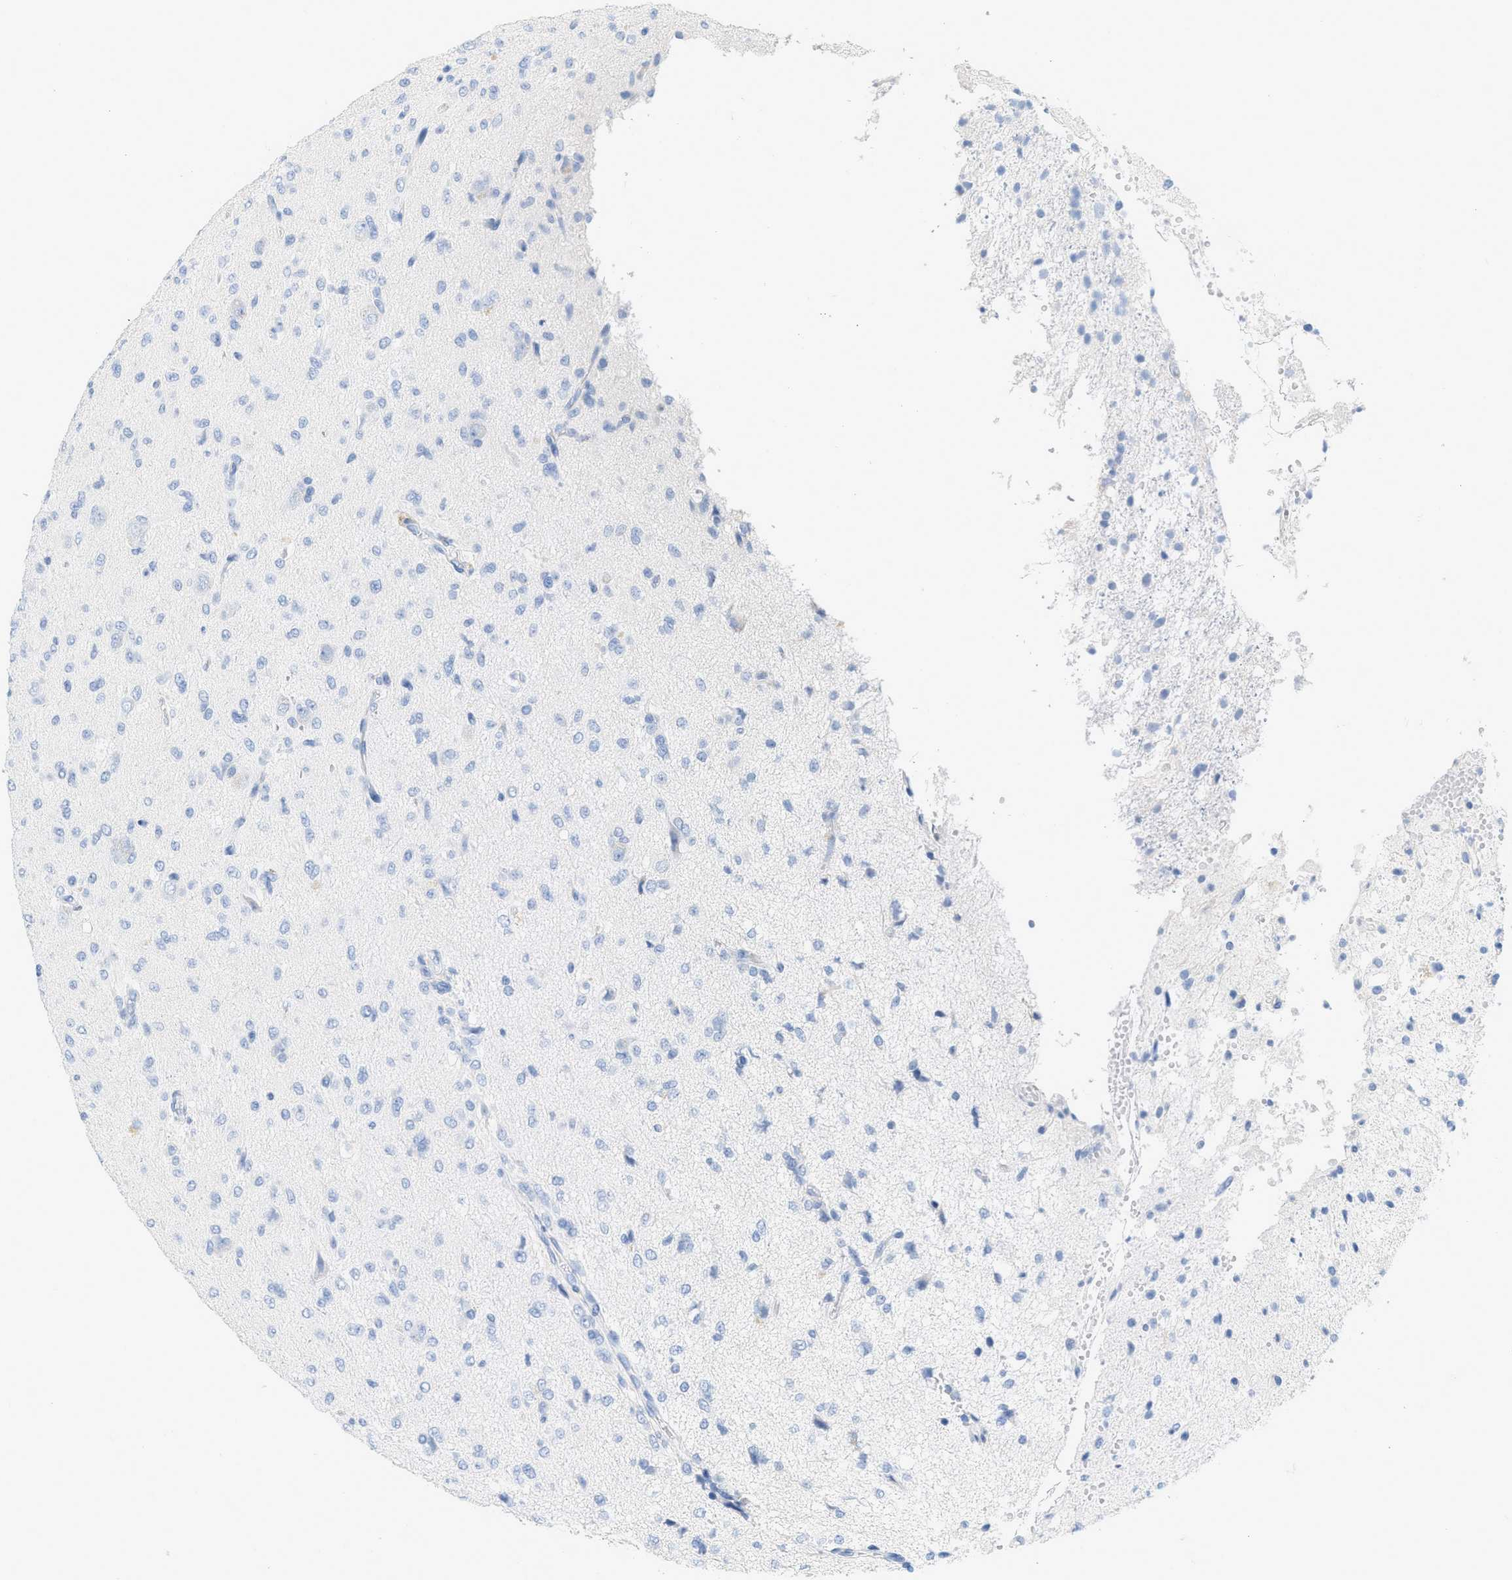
{"staining": {"intensity": "negative", "quantity": "none", "location": "none"}, "tissue": "glioma", "cell_type": "Tumor cells", "image_type": "cancer", "snomed": [{"axis": "morphology", "description": "Glioma, malignant, High grade"}, {"axis": "topography", "description": "Brain"}], "caption": "Tumor cells are negative for brown protein staining in glioma. (DAB (3,3'-diaminobenzidine) immunohistochemistry, high magnification).", "gene": "PAPPA", "patient": {"sex": "female", "age": 59}}